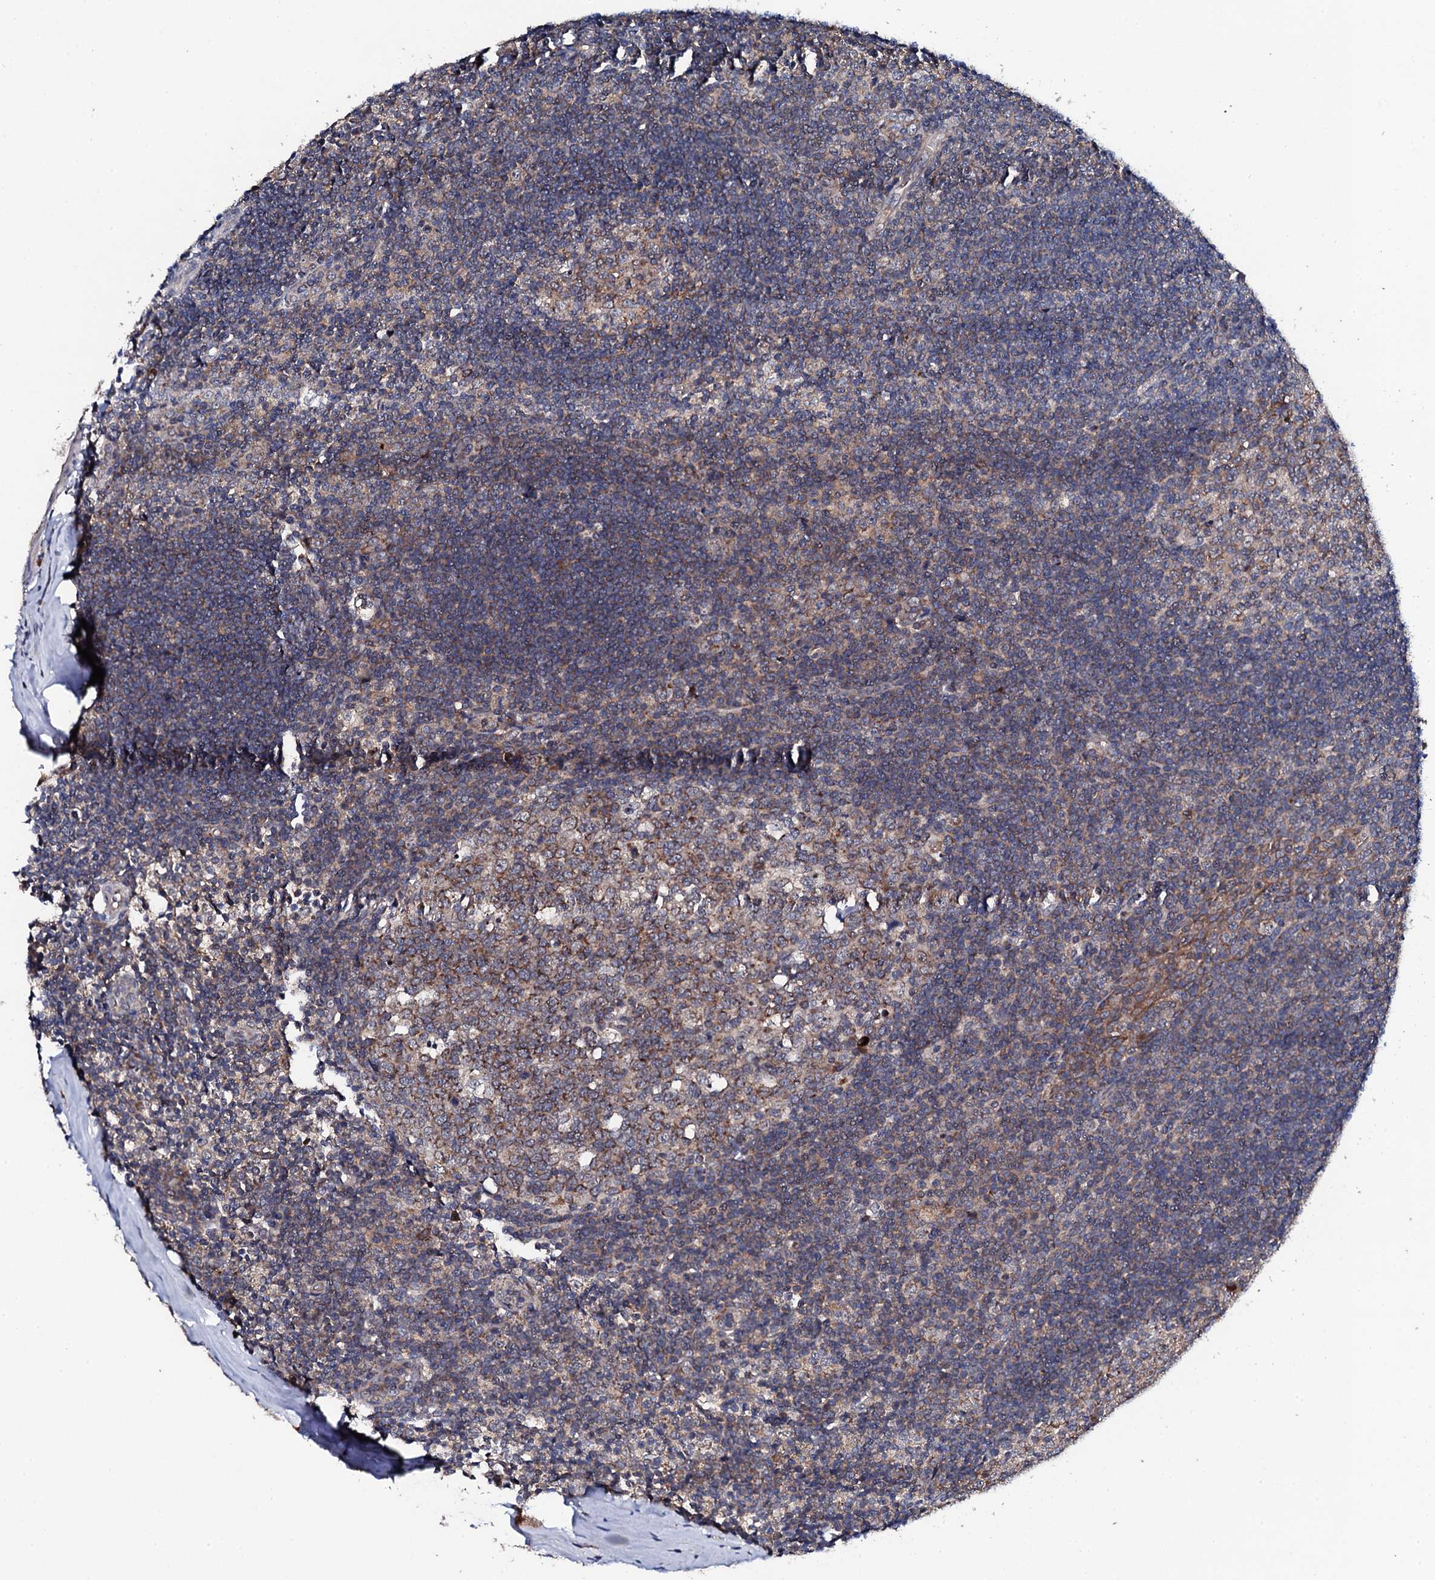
{"staining": {"intensity": "moderate", "quantity": "25%-75%", "location": "cytoplasmic/membranous"}, "tissue": "tonsil", "cell_type": "Germinal center cells", "image_type": "normal", "snomed": [{"axis": "morphology", "description": "Normal tissue, NOS"}, {"axis": "topography", "description": "Tonsil"}], "caption": "A histopathology image showing moderate cytoplasmic/membranous expression in about 25%-75% of germinal center cells in normal tonsil, as visualized by brown immunohistochemical staining.", "gene": "COG4", "patient": {"sex": "male", "age": 27}}